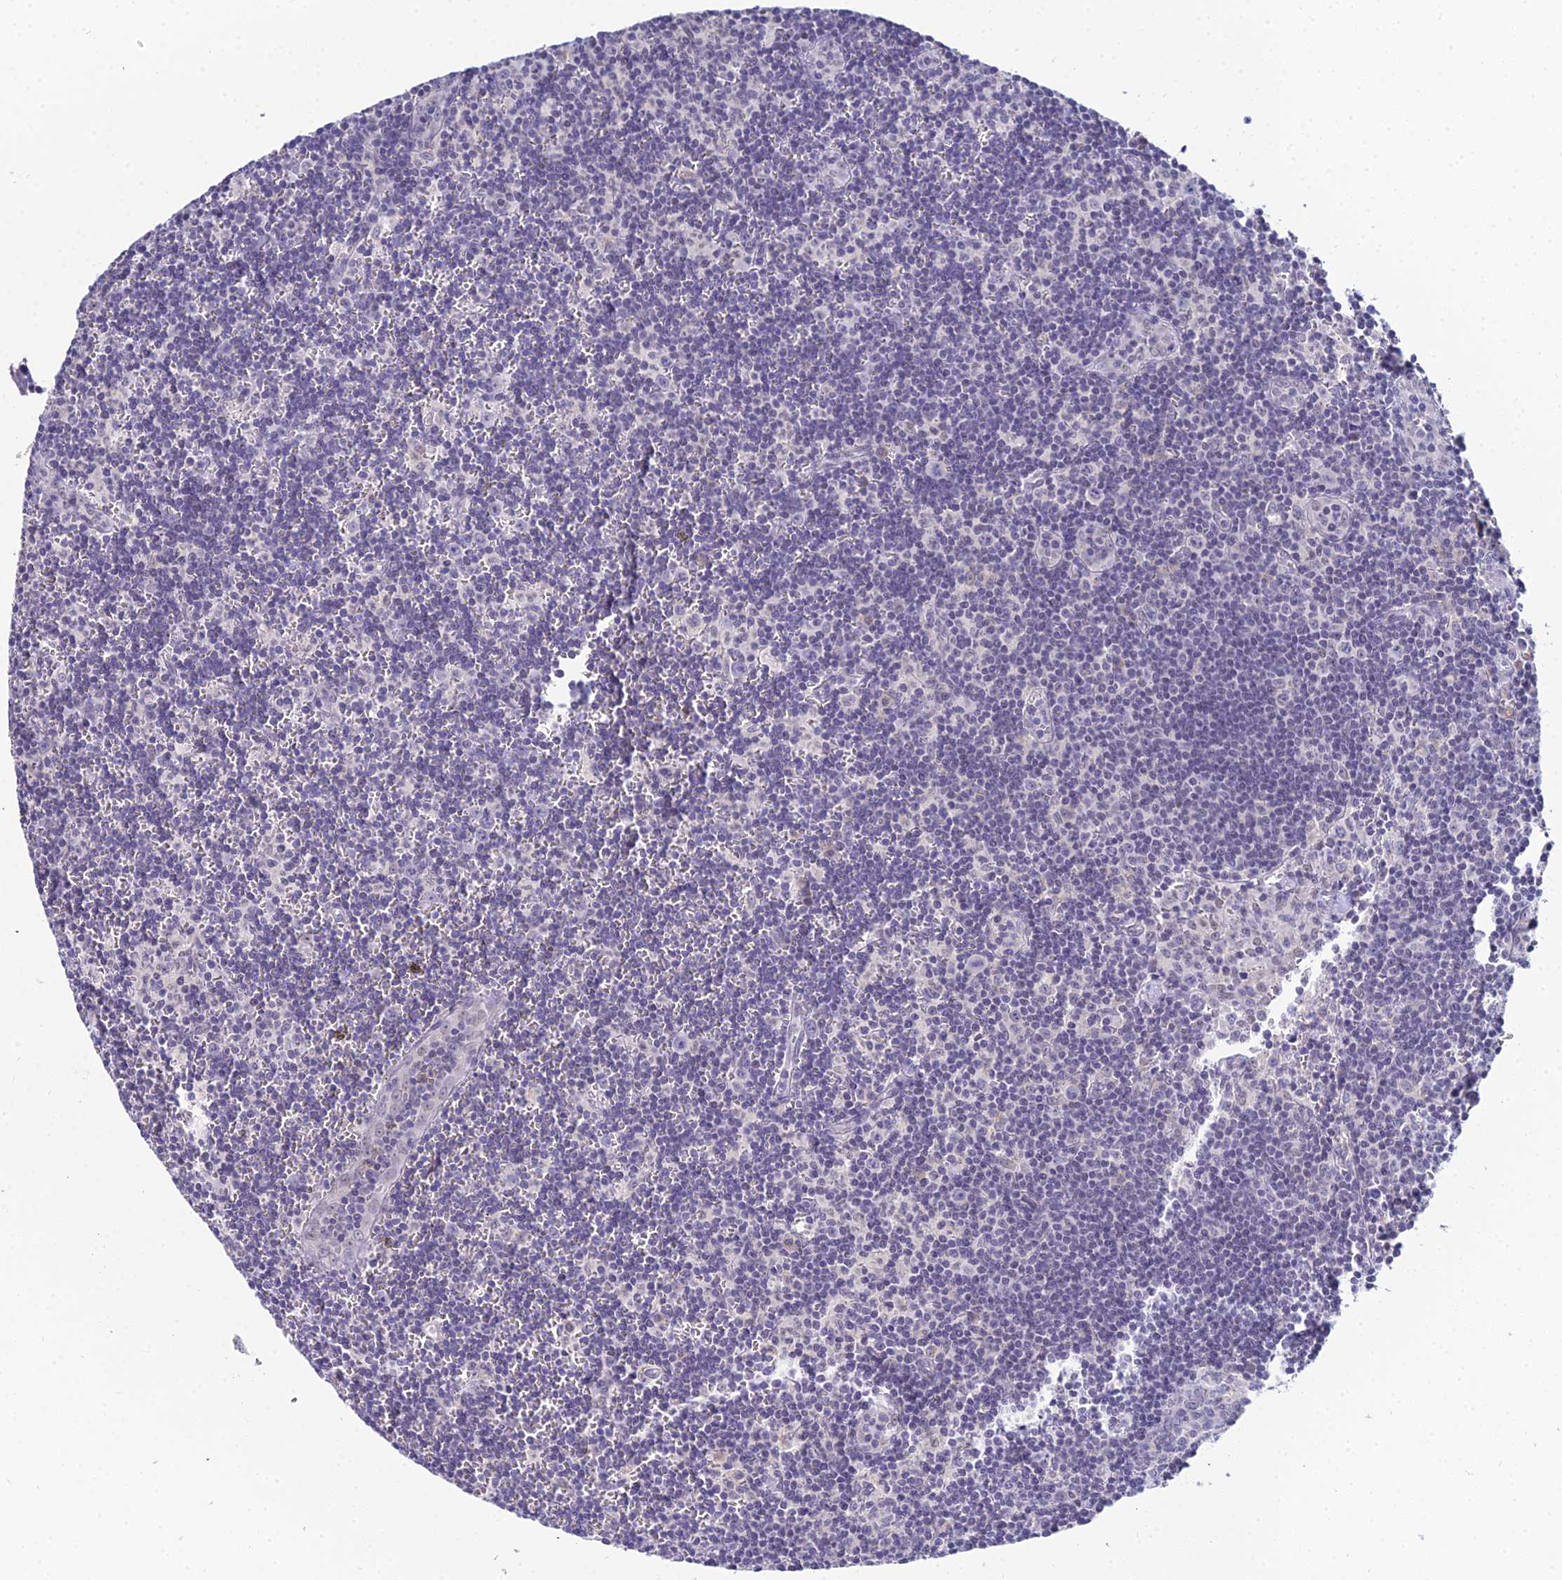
{"staining": {"intensity": "negative", "quantity": "none", "location": "none"}, "tissue": "lymph node", "cell_type": "Germinal center cells", "image_type": "normal", "snomed": [{"axis": "morphology", "description": "Normal tissue, NOS"}, {"axis": "topography", "description": "Lymph node"}], "caption": "Image shows no significant protein staining in germinal center cells of benign lymph node. (DAB immunohistochemistry (IHC), high magnification).", "gene": "ZXDA", "patient": {"sex": "female", "age": 32}}